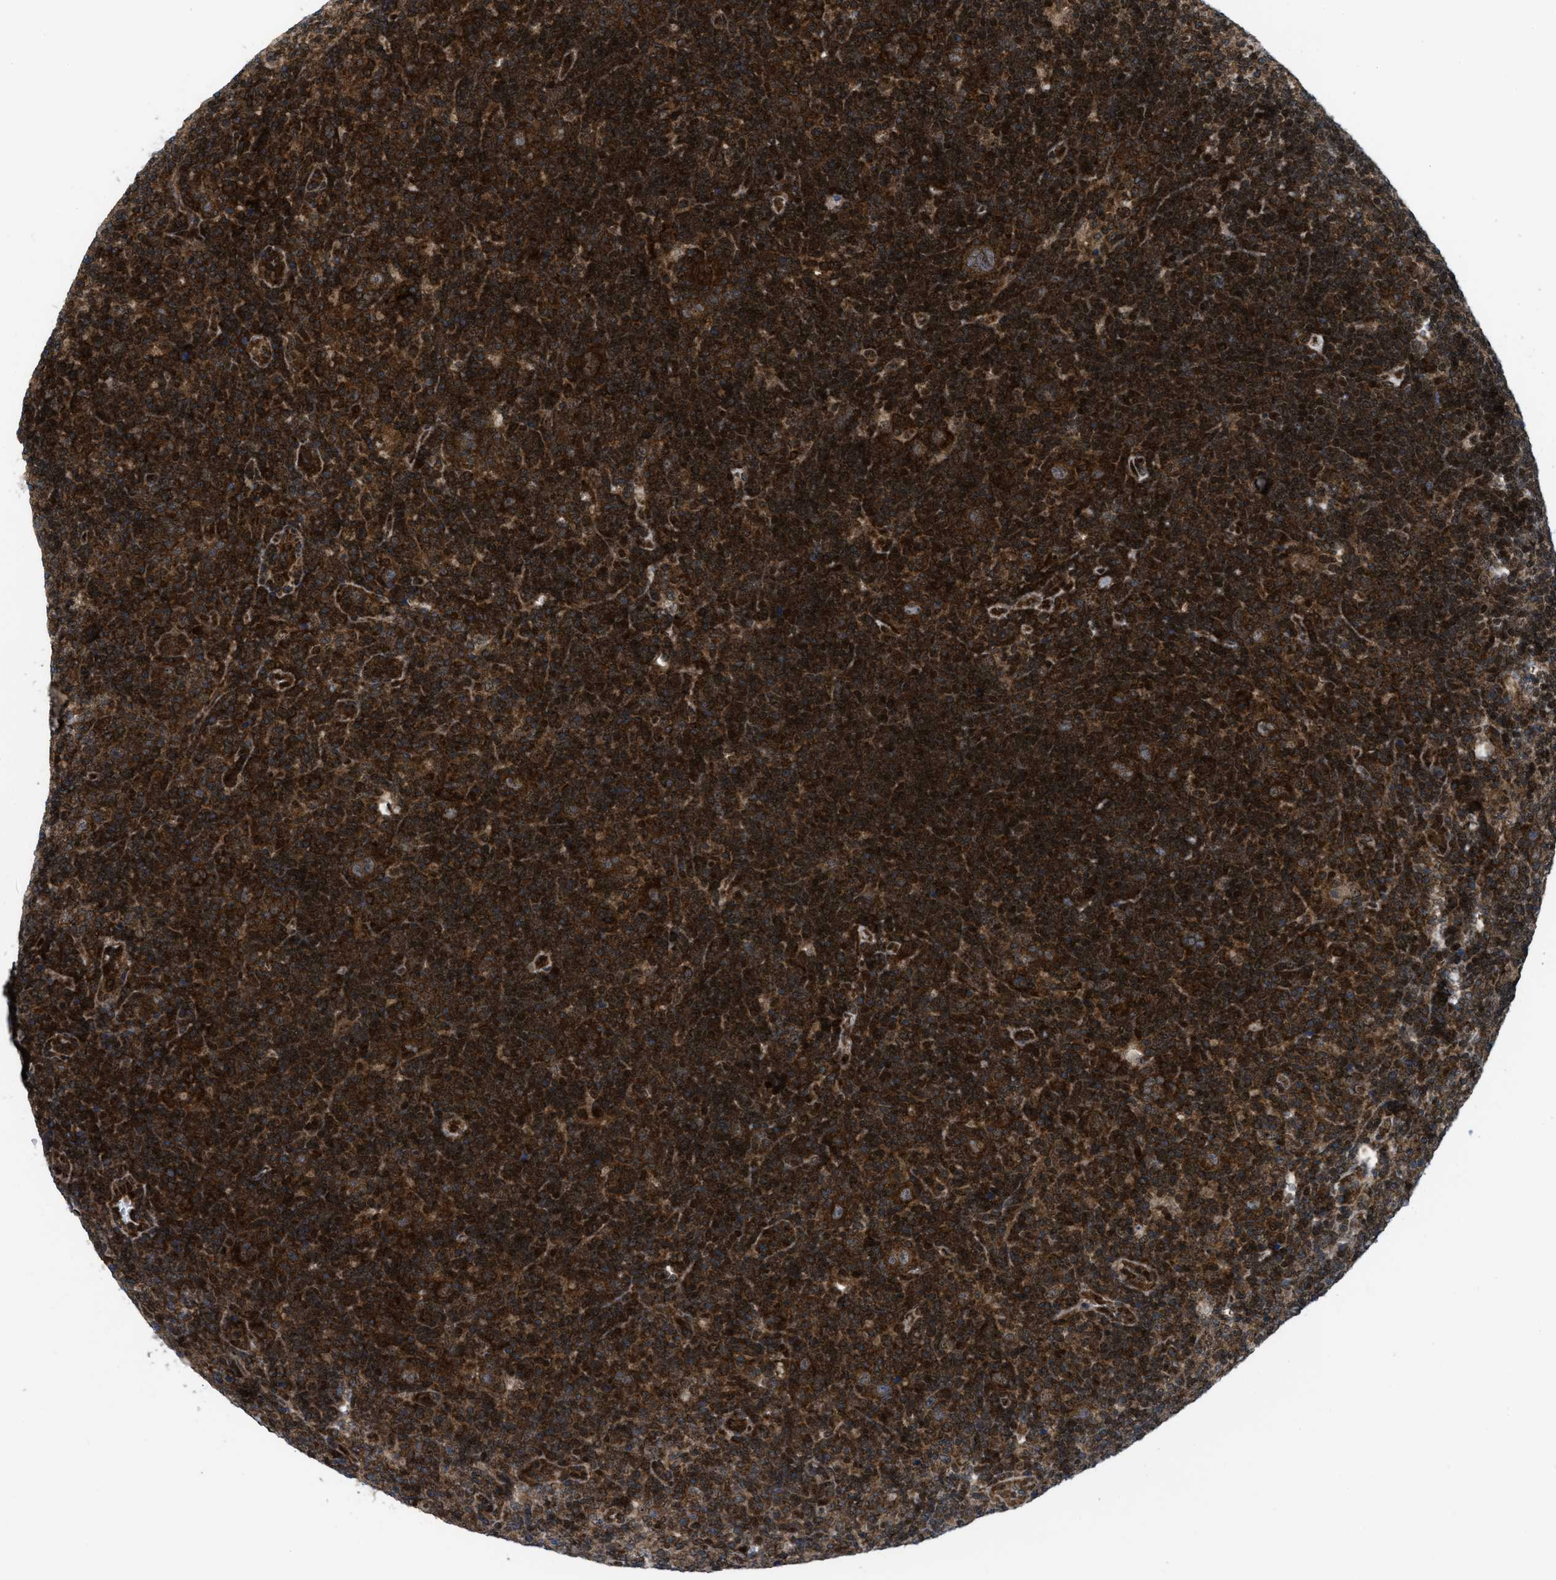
{"staining": {"intensity": "strong", "quantity": ">75%", "location": "cytoplasmic/membranous"}, "tissue": "lymphoma", "cell_type": "Tumor cells", "image_type": "cancer", "snomed": [{"axis": "morphology", "description": "Hodgkin's disease, NOS"}, {"axis": "topography", "description": "Lymph node"}], "caption": "The histopathology image exhibits immunohistochemical staining of Hodgkin's disease. There is strong cytoplasmic/membranous expression is appreciated in approximately >75% of tumor cells.", "gene": "PPP2CB", "patient": {"sex": "female", "age": 57}}